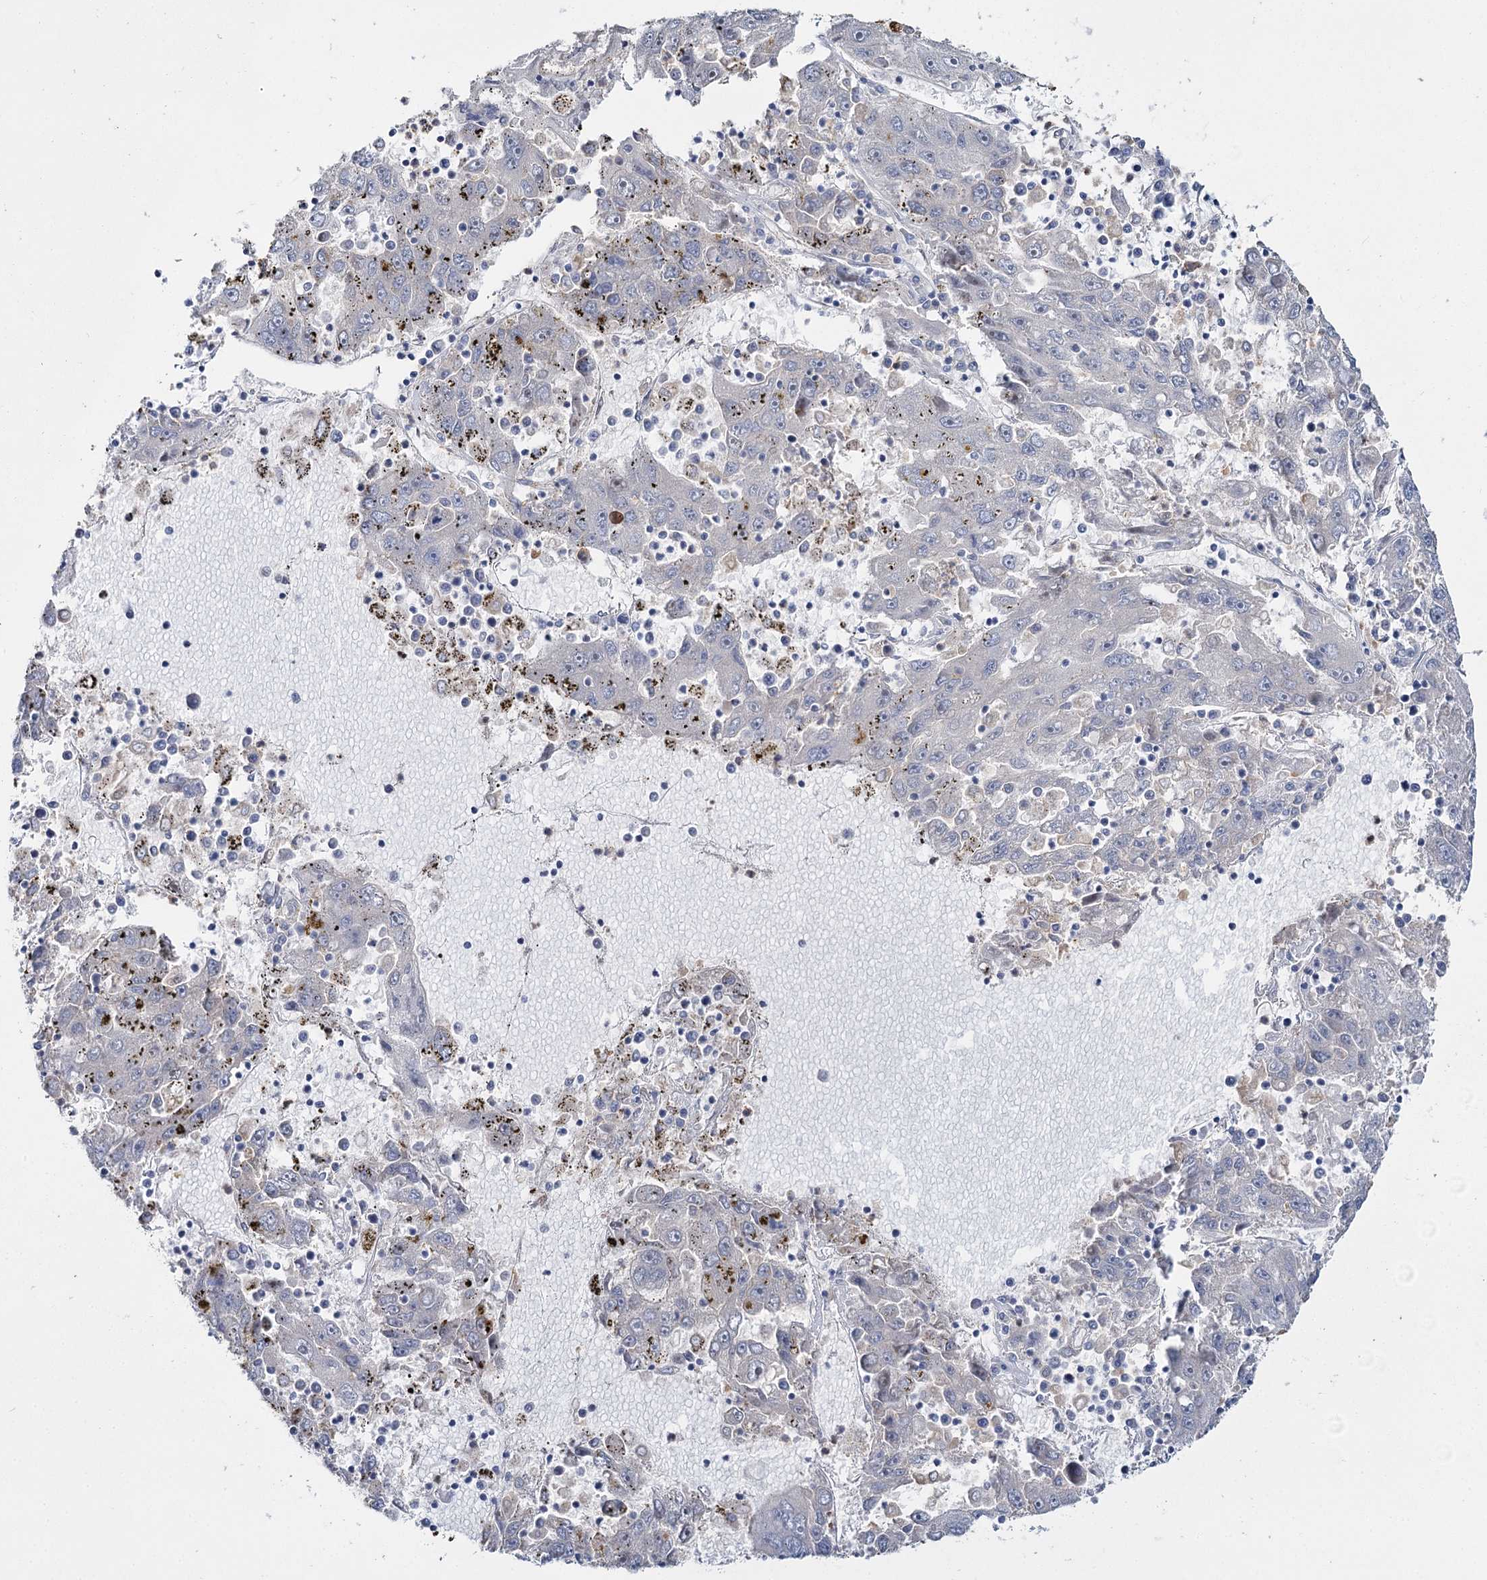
{"staining": {"intensity": "negative", "quantity": "none", "location": "none"}, "tissue": "liver cancer", "cell_type": "Tumor cells", "image_type": "cancer", "snomed": [{"axis": "morphology", "description": "Carcinoma, Hepatocellular, NOS"}, {"axis": "topography", "description": "Liver"}], "caption": "This micrograph is of liver cancer (hepatocellular carcinoma) stained with immunohistochemistry to label a protein in brown with the nuclei are counter-stained blue. There is no expression in tumor cells.", "gene": "SUMF1", "patient": {"sex": "male", "age": 49}}